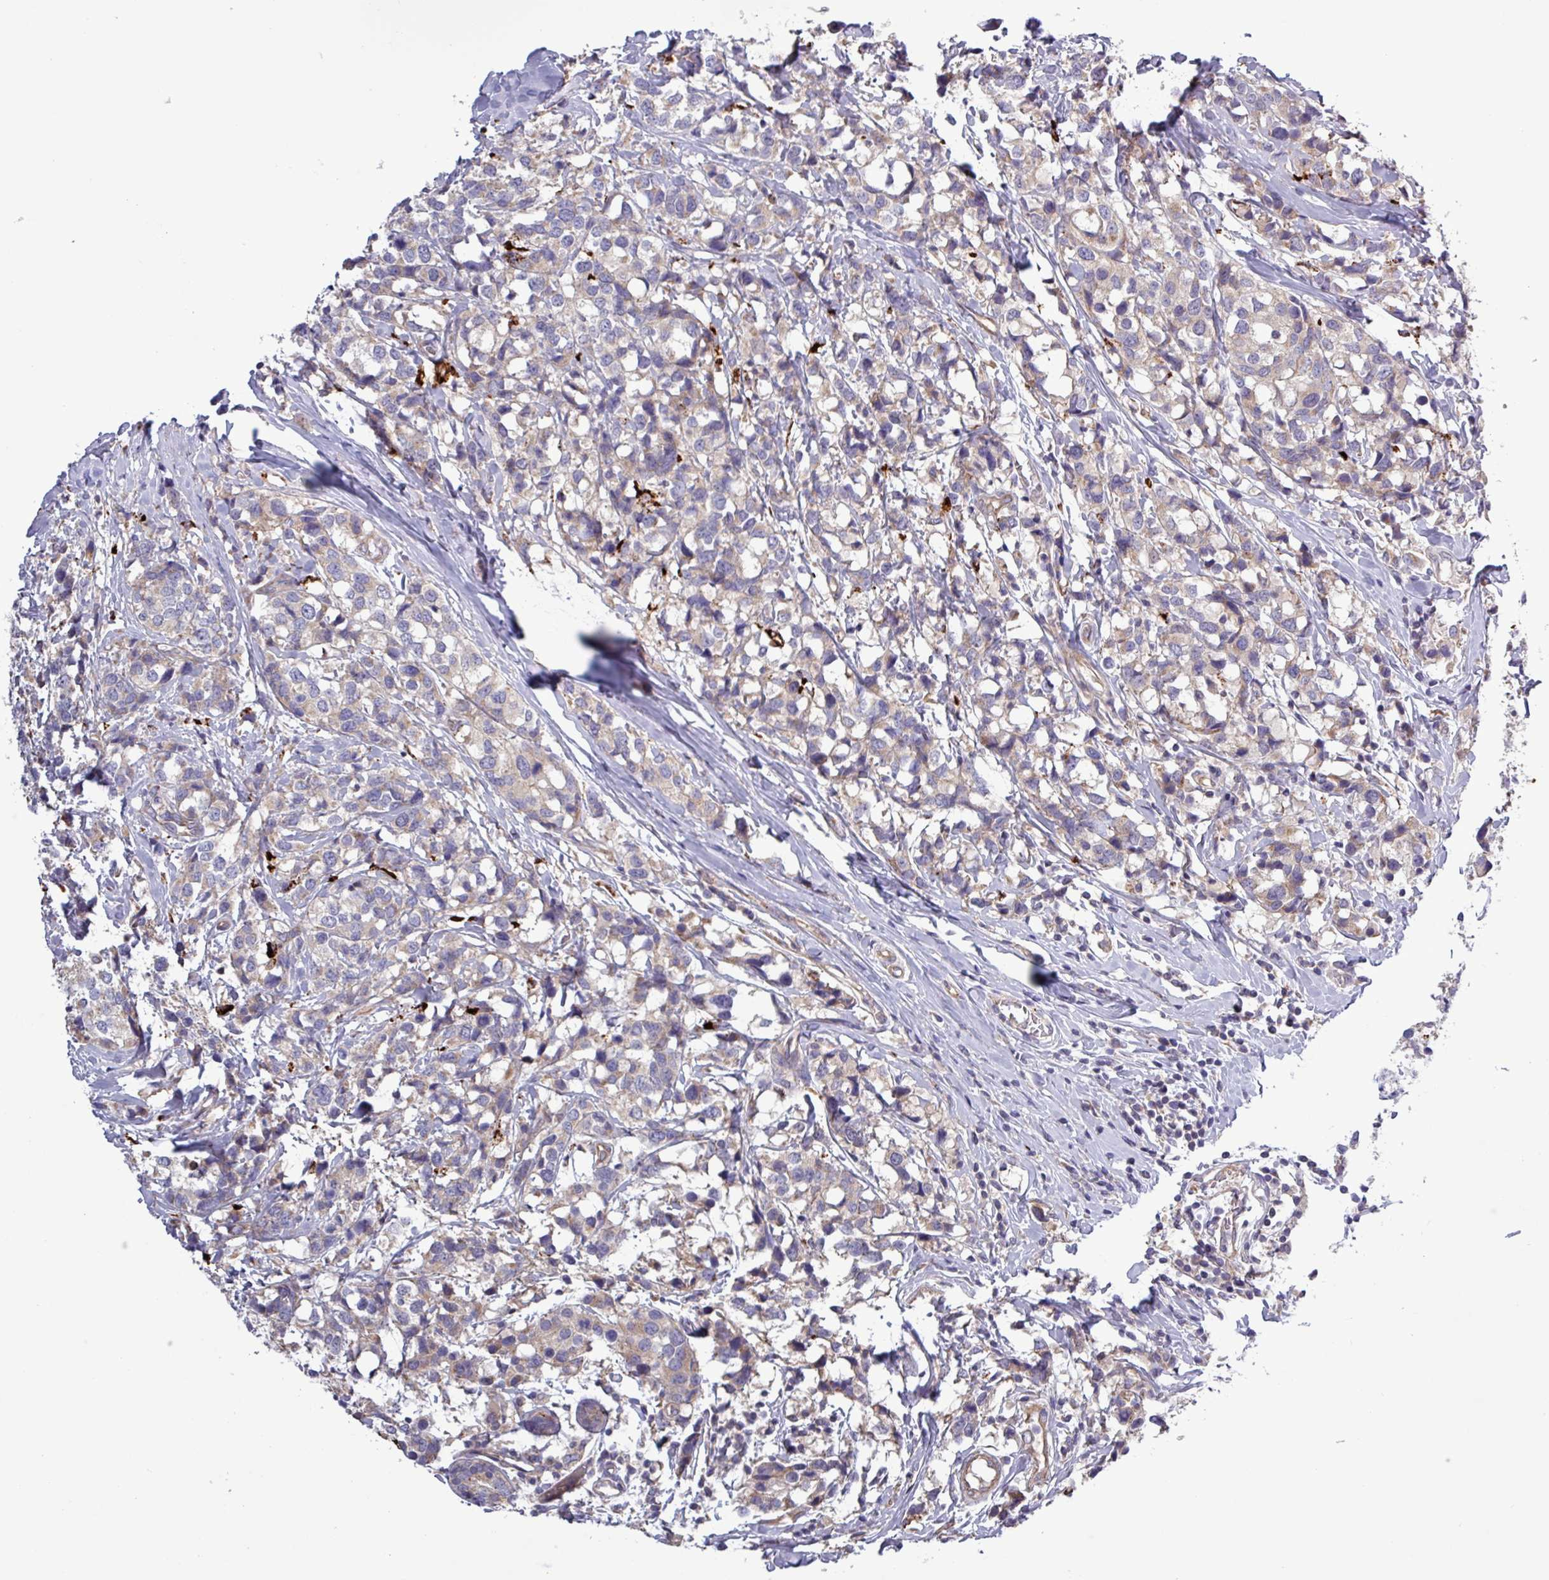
{"staining": {"intensity": "weak", "quantity": "<25%", "location": "cytoplasmic/membranous"}, "tissue": "breast cancer", "cell_type": "Tumor cells", "image_type": "cancer", "snomed": [{"axis": "morphology", "description": "Lobular carcinoma"}, {"axis": "topography", "description": "Breast"}], "caption": "The image shows no staining of tumor cells in breast cancer (lobular carcinoma). (DAB (3,3'-diaminobenzidine) immunohistochemistry with hematoxylin counter stain).", "gene": "PLIN2", "patient": {"sex": "female", "age": 59}}